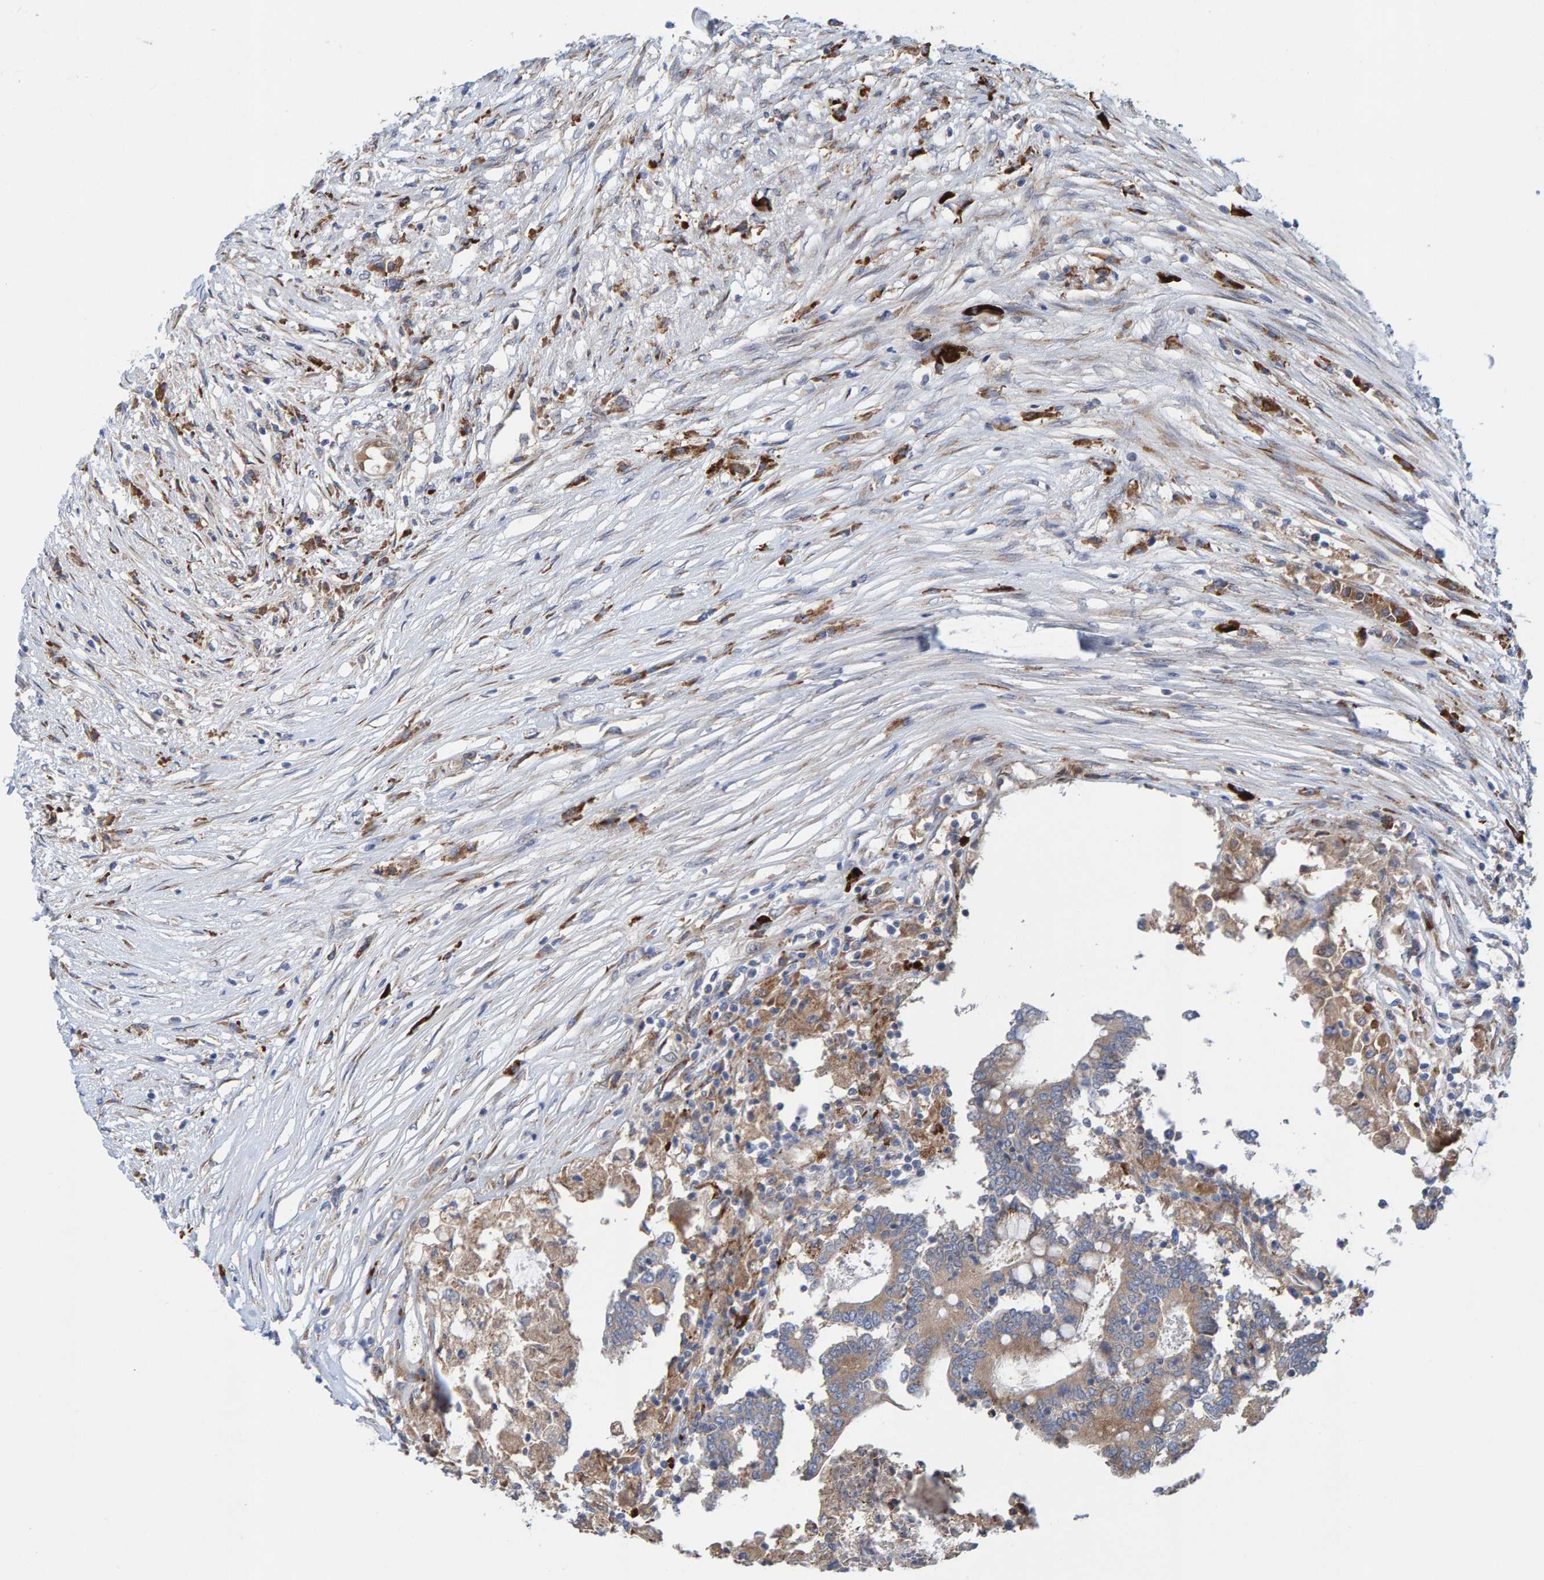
{"staining": {"intensity": "weak", "quantity": ">75%", "location": "cytoplasmic/membranous"}, "tissue": "colorectal cancer", "cell_type": "Tumor cells", "image_type": "cancer", "snomed": [{"axis": "morphology", "description": "Adenocarcinoma, NOS"}, {"axis": "topography", "description": "Rectum"}], "caption": "A brown stain labels weak cytoplasmic/membranous positivity of a protein in human colorectal cancer tumor cells. The protein is stained brown, and the nuclei are stained in blue (DAB (3,3'-diaminobenzidine) IHC with brightfield microscopy, high magnification).", "gene": "KIAA0753", "patient": {"sex": "male", "age": 63}}